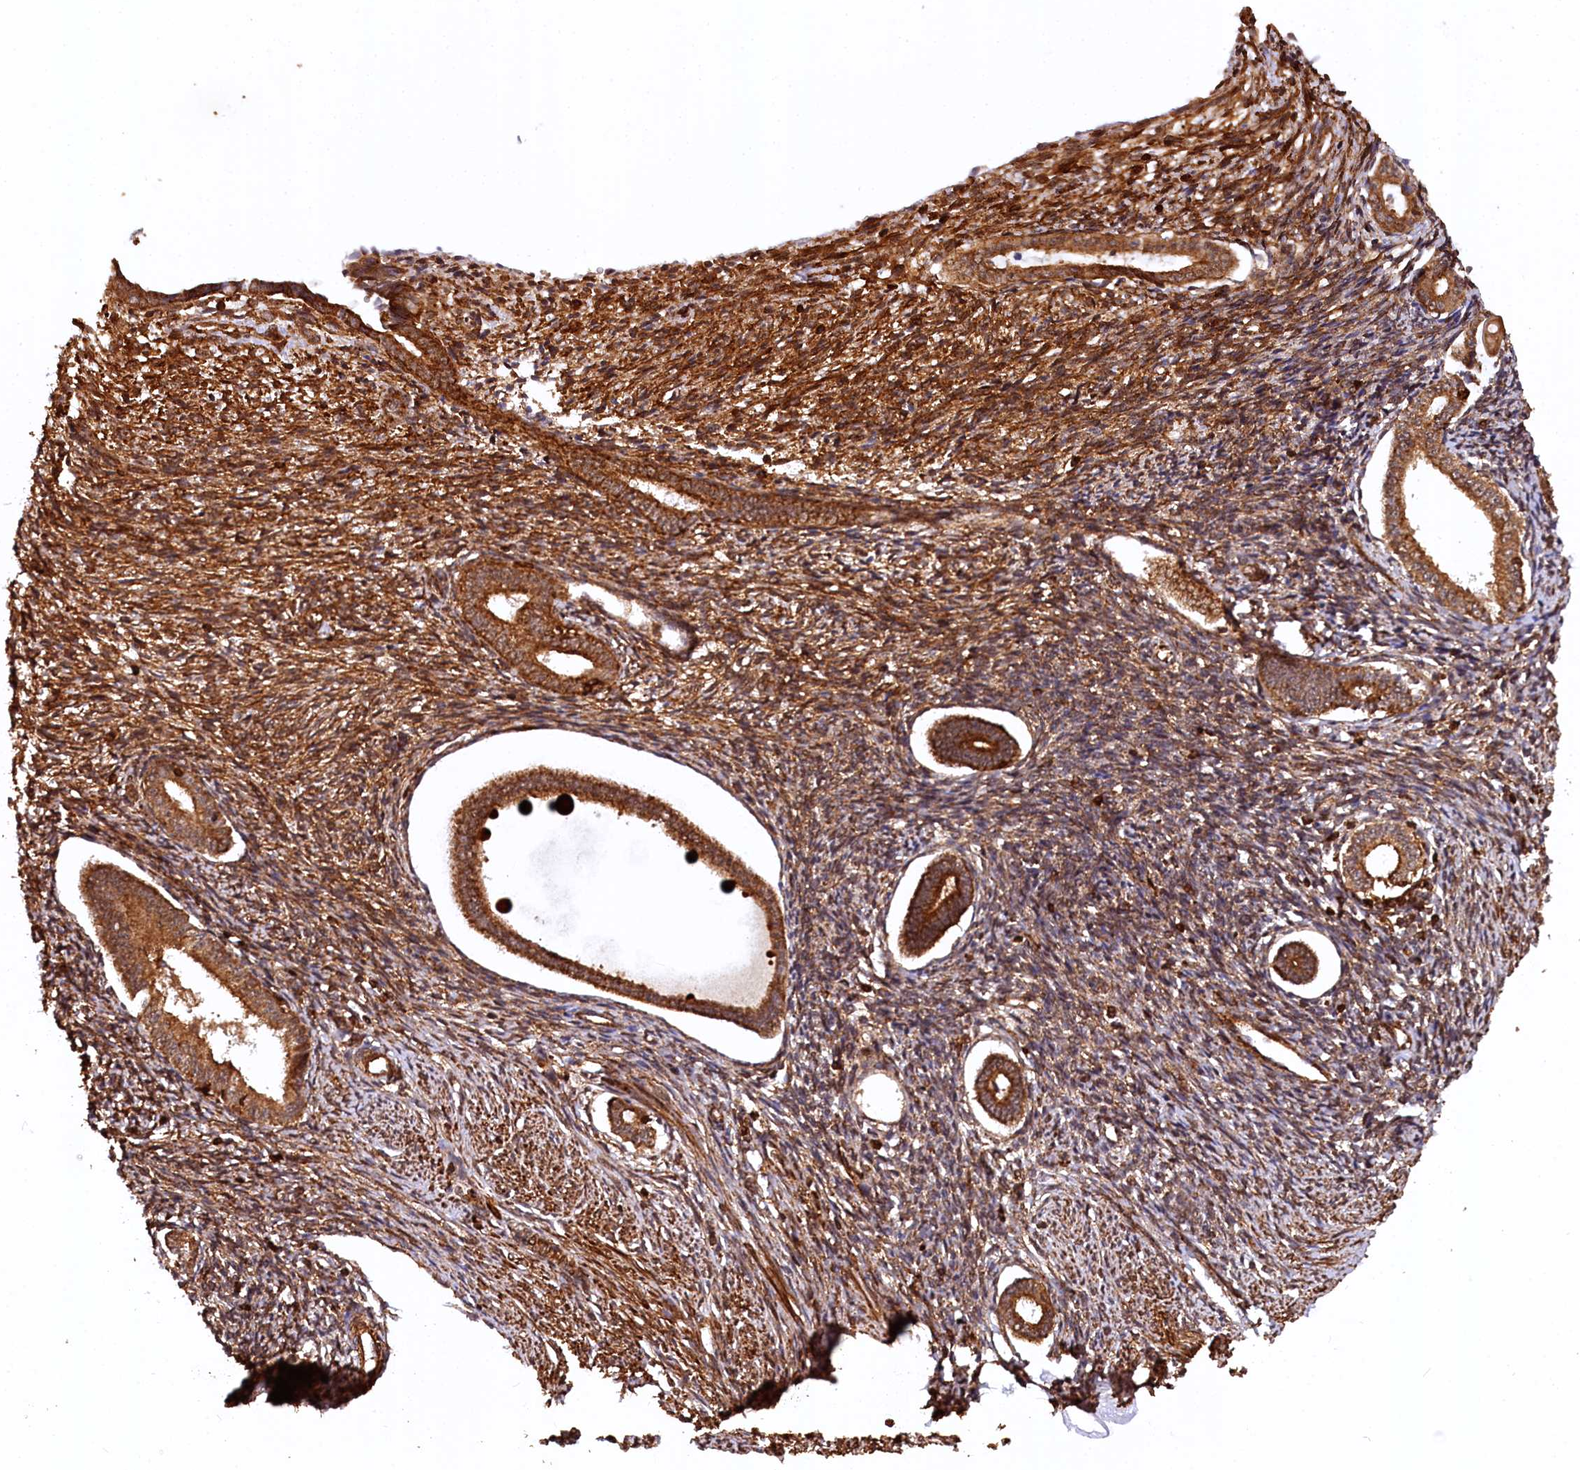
{"staining": {"intensity": "strong", "quantity": ">75%", "location": "cytoplasmic/membranous"}, "tissue": "endometrium", "cell_type": "Cells in endometrial stroma", "image_type": "normal", "snomed": [{"axis": "morphology", "description": "Normal tissue, NOS"}, {"axis": "topography", "description": "Endometrium"}], "caption": "Cells in endometrial stroma show high levels of strong cytoplasmic/membranous expression in about >75% of cells in unremarkable endometrium. The protein is stained brown, and the nuclei are stained in blue (DAB IHC with brightfield microscopy, high magnification).", "gene": "STUB1", "patient": {"sex": "female", "age": 56}}